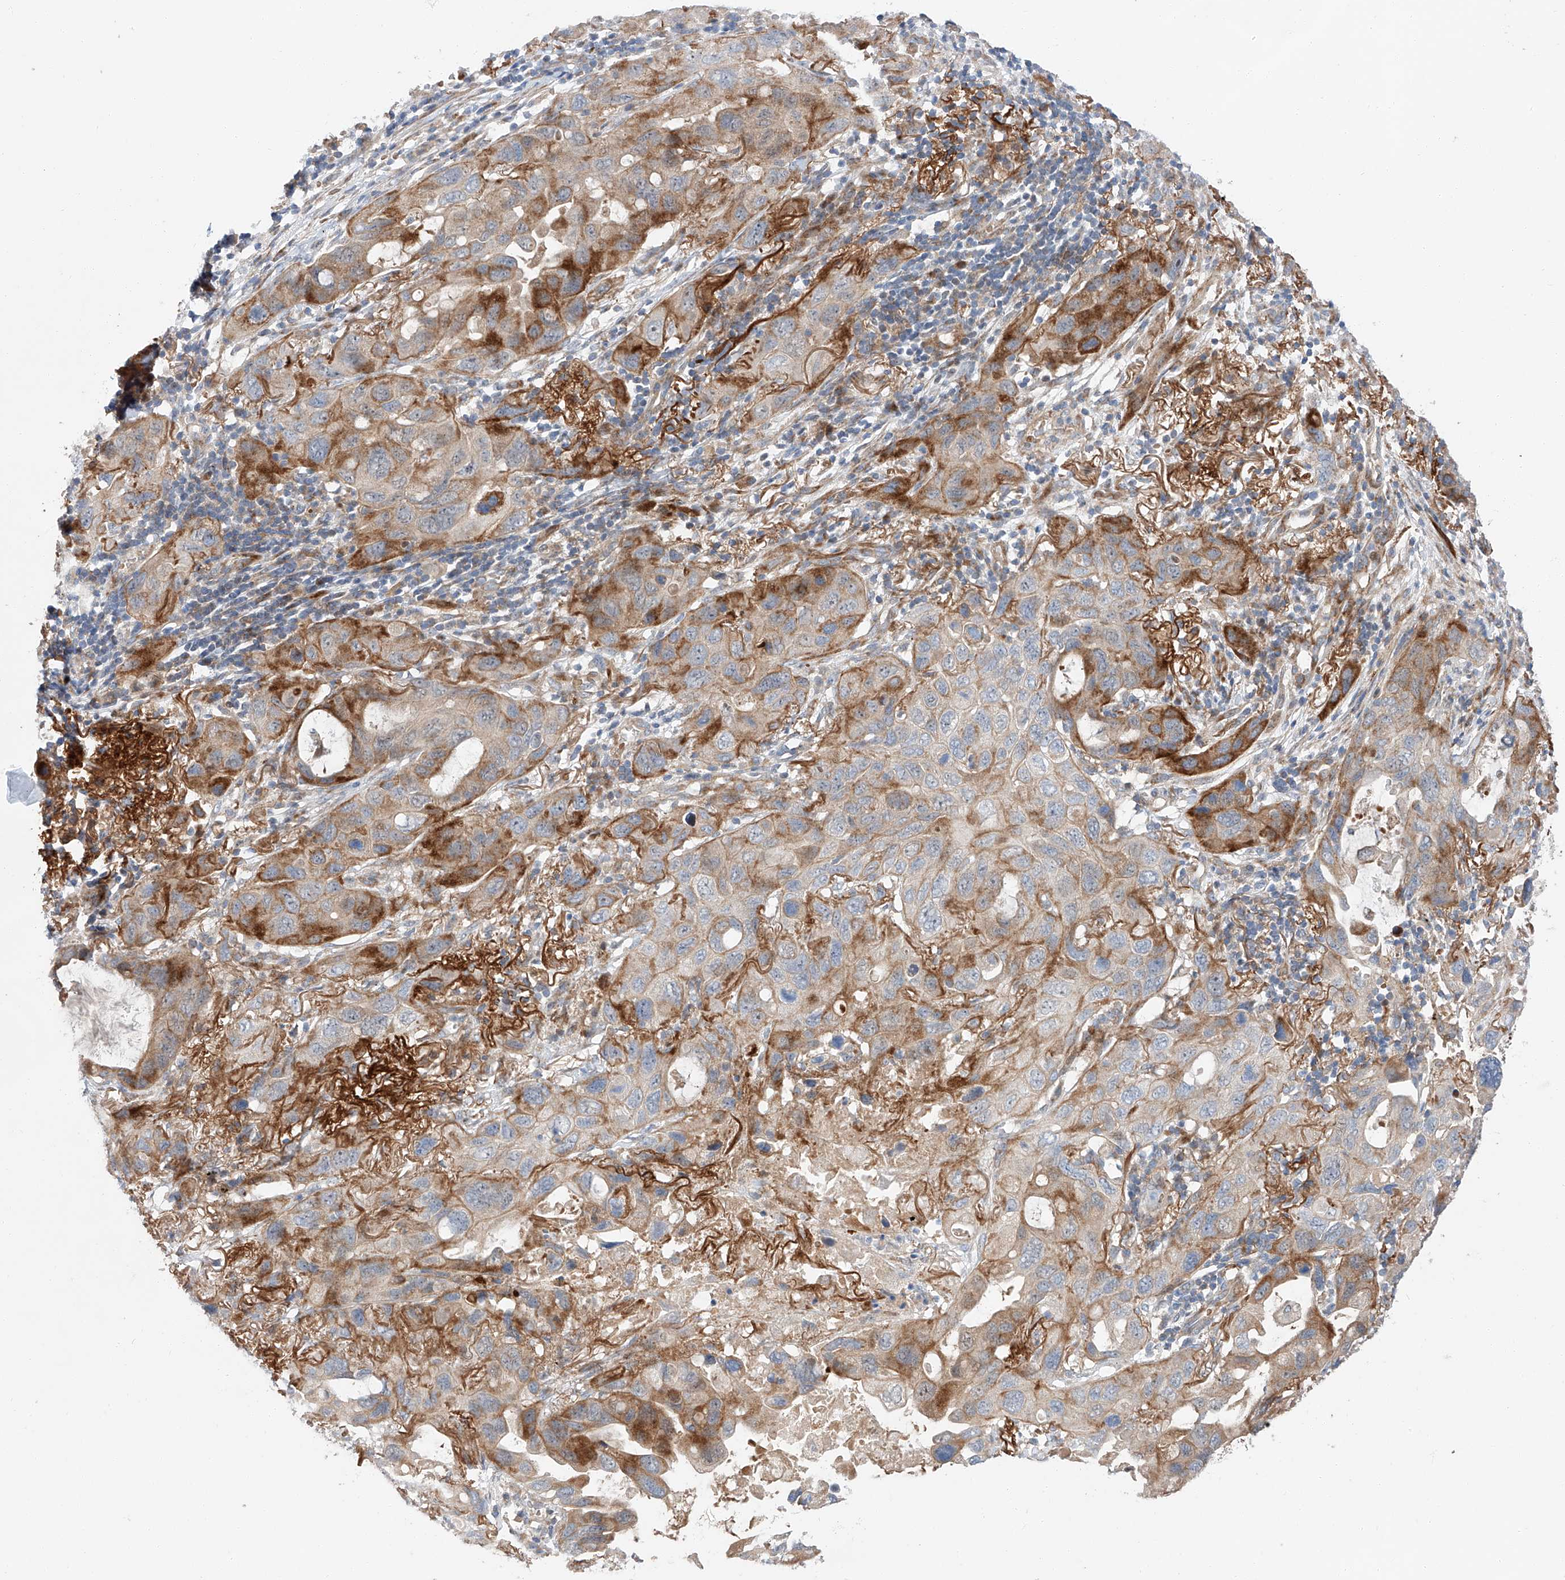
{"staining": {"intensity": "moderate", "quantity": ">75%", "location": "cytoplasmic/membranous"}, "tissue": "lung cancer", "cell_type": "Tumor cells", "image_type": "cancer", "snomed": [{"axis": "morphology", "description": "Squamous cell carcinoma, NOS"}, {"axis": "topography", "description": "Lung"}], "caption": "Lung squamous cell carcinoma stained with immunohistochemistry (IHC) reveals moderate cytoplasmic/membranous expression in approximately >75% of tumor cells. (DAB IHC, brown staining for protein, blue staining for nuclei).", "gene": "USF3", "patient": {"sex": "female", "age": 73}}